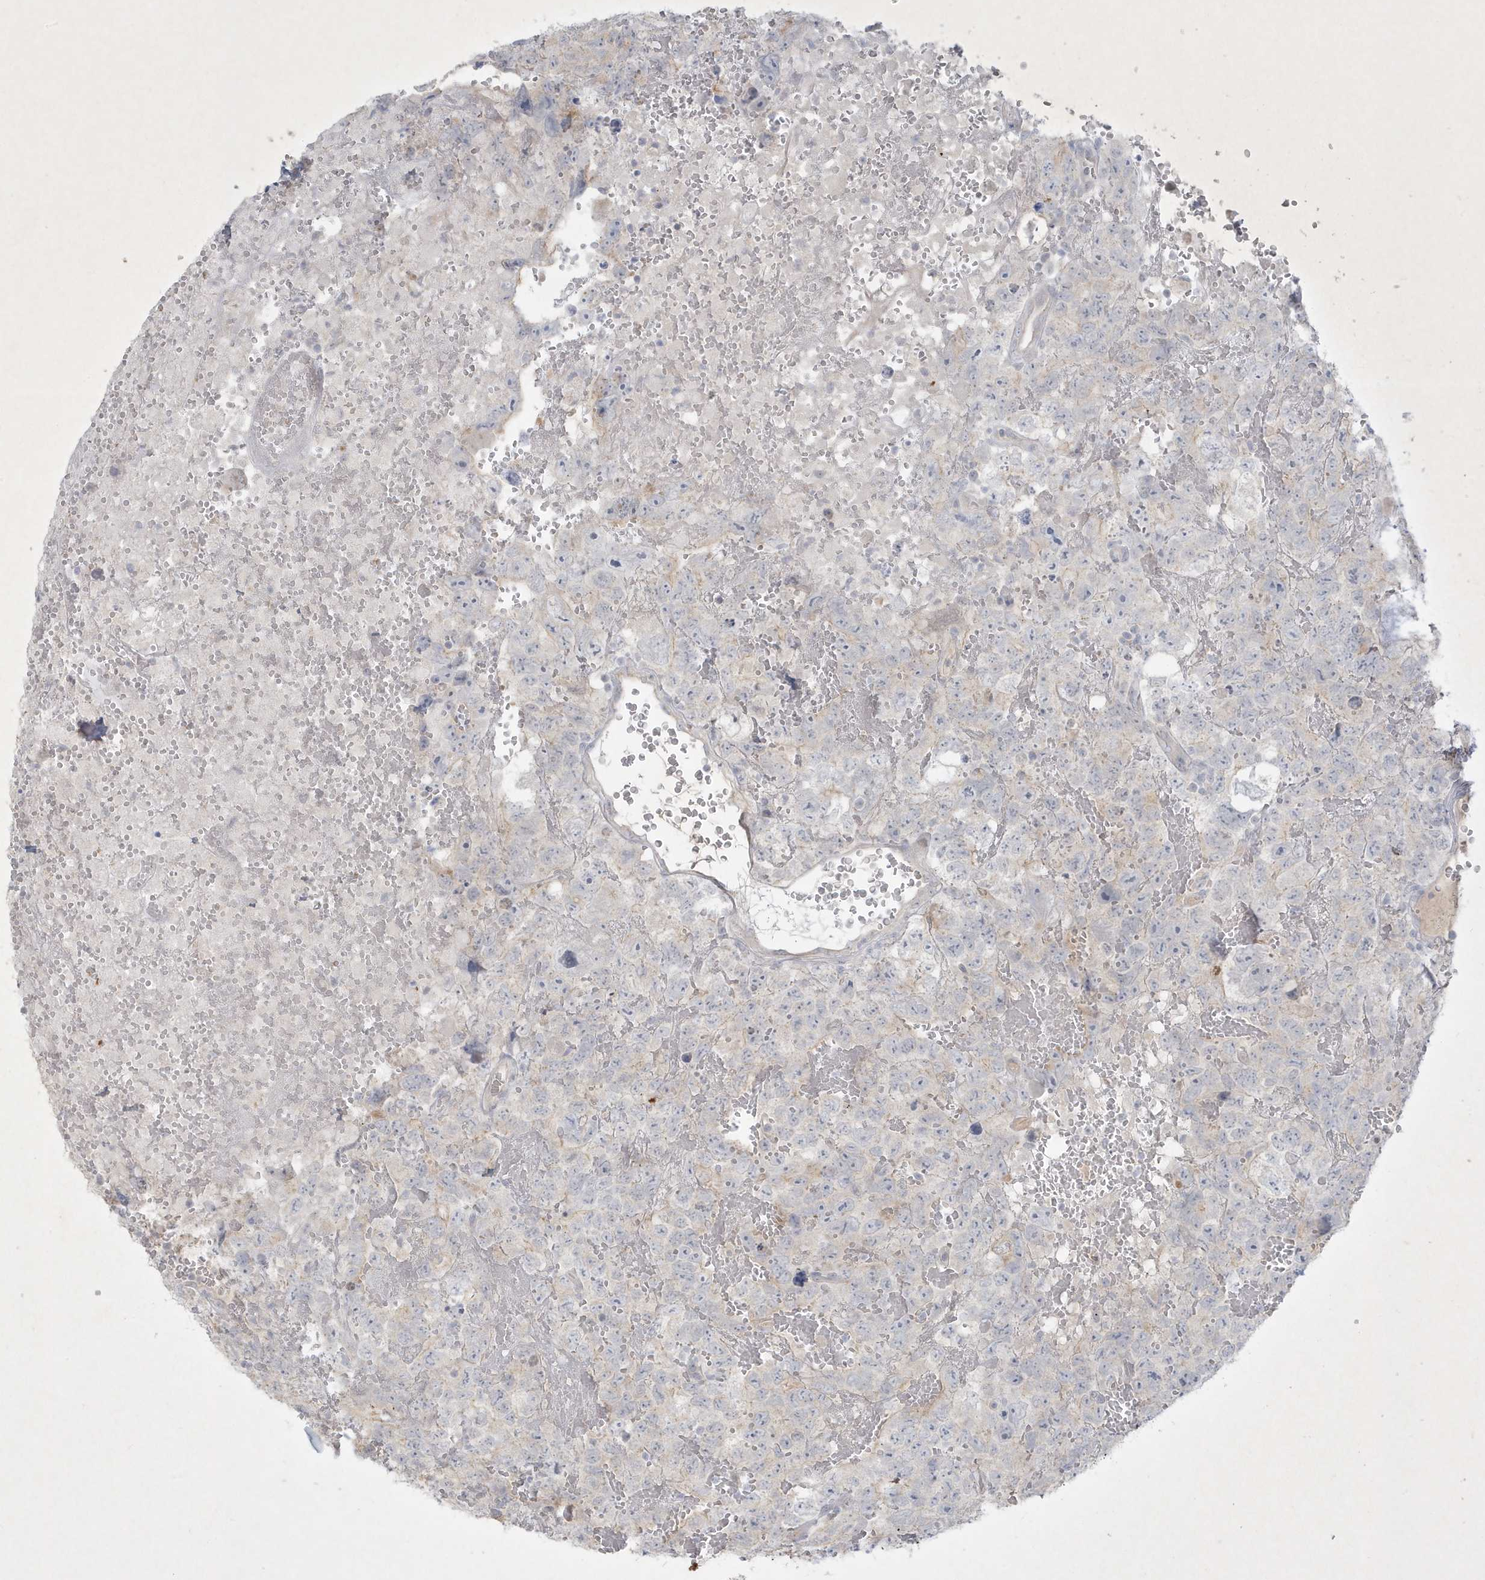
{"staining": {"intensity": "negative", "quantity": "none", "location": "none"}, "tissue": "testis cancer", "cell_type": "Tumor cells", "image_type": "cancer", "snomed": [{"axis": "morphology", "description": "Carcinoma, Embryonal, NOS"}, {"axis": "topography", "description": "Testis"}], "caption": "Tumor cells are negative for brown protein staining in testis cancer (embryonal carcinoma). (Brightfield microscopy of DAB (3,3'-diaminobenzidine) immunohistochemistry at high magnification).", "gene": "CCDC24", "patient": {"sex": "male", "age": 45}}